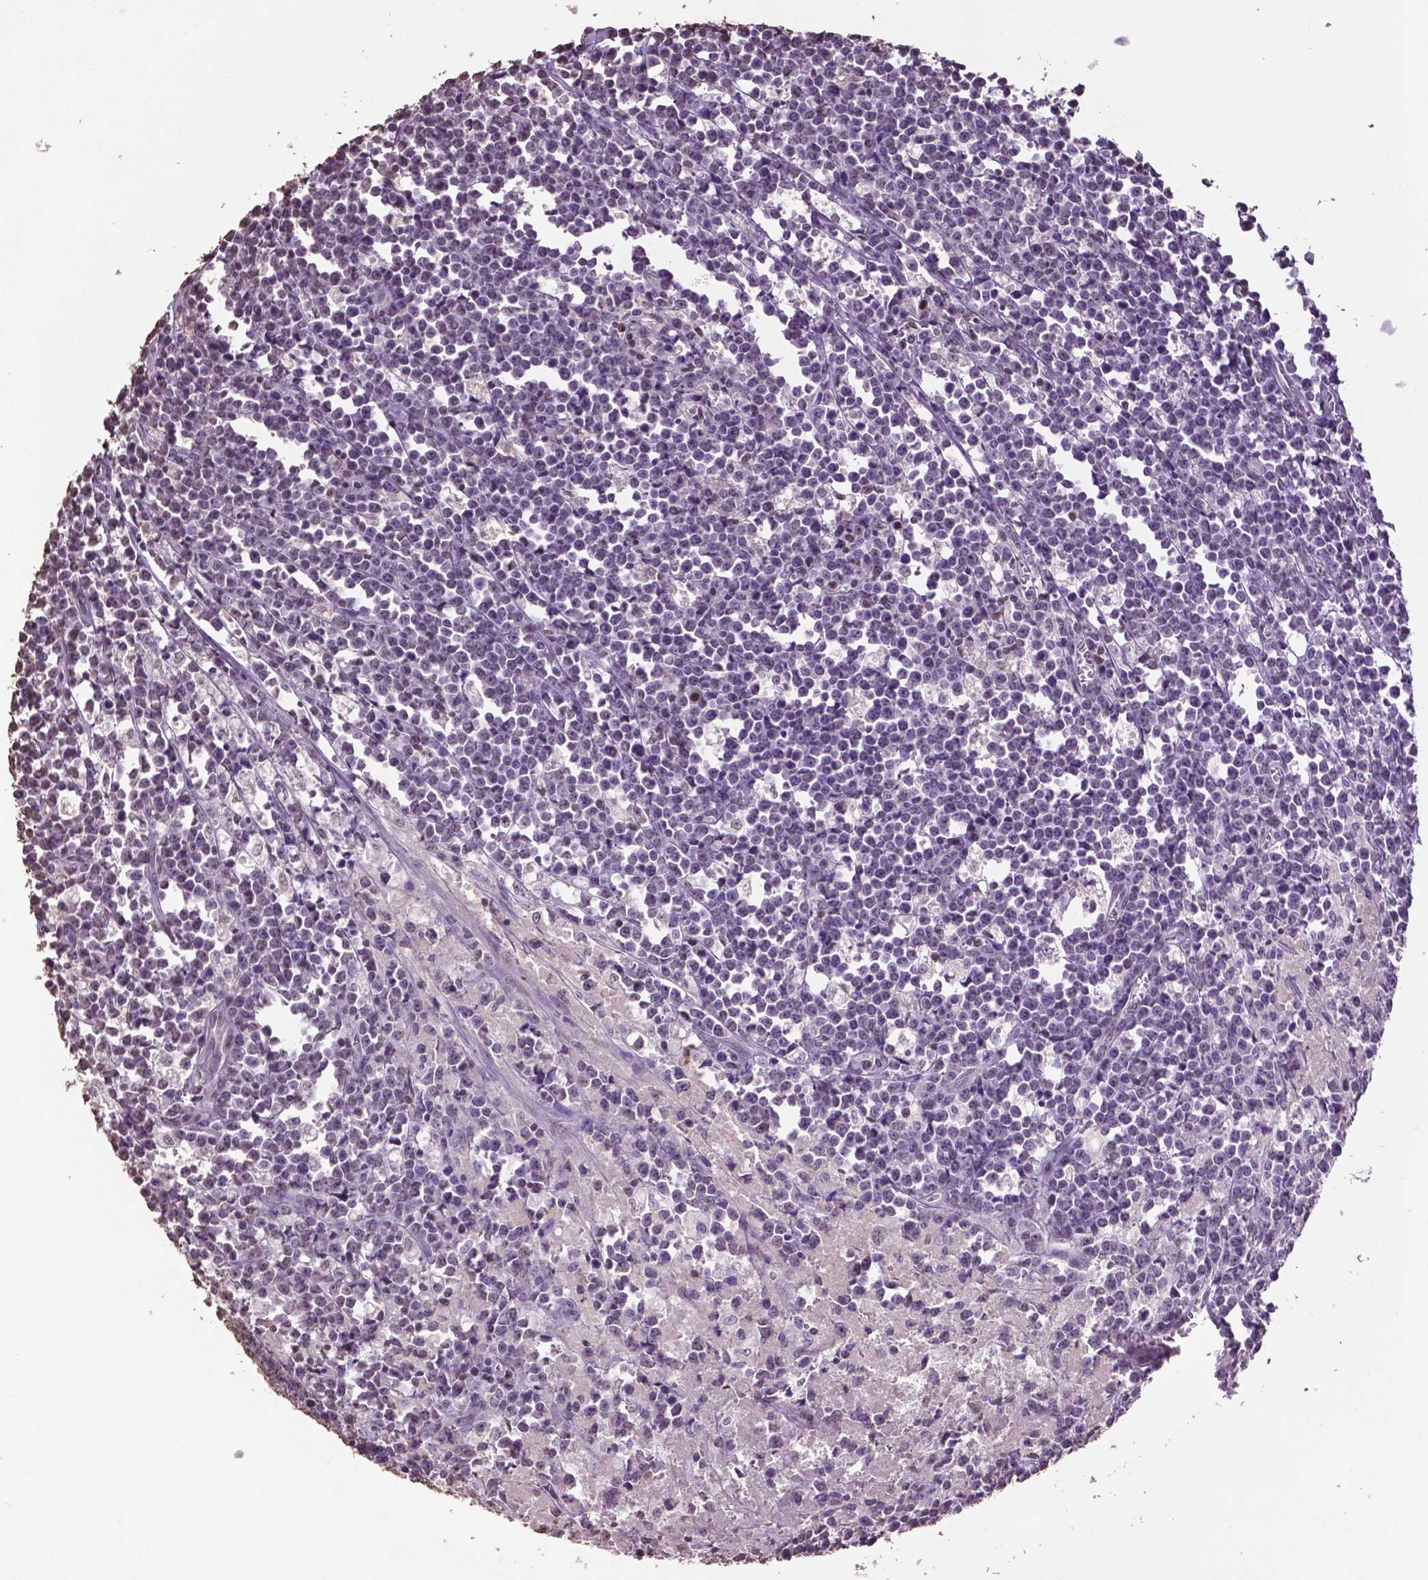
{"staining": {"intensity": "negative", "quantity": "none", "location": "none"}, "tissue": "lymphoma", "cell_type": "Tumor cells", "image_type": "cancer", "snomed": [{"axis": "morphology", "description": "Malignant lymphoma, non-Hodgkin's type, High grade"}, {"axis": "topography", "description": "Small intestine"}], "caption": "This image is of malignant lymphoma, non-Hodgkin's type (high-grade) stained with IHC to label a protein in brown with the nuclei are counter-stained blue. There is no positivity in tumor cells.", "gene": "RUNX3", "patient": {"sex": "female", "age": 56}}